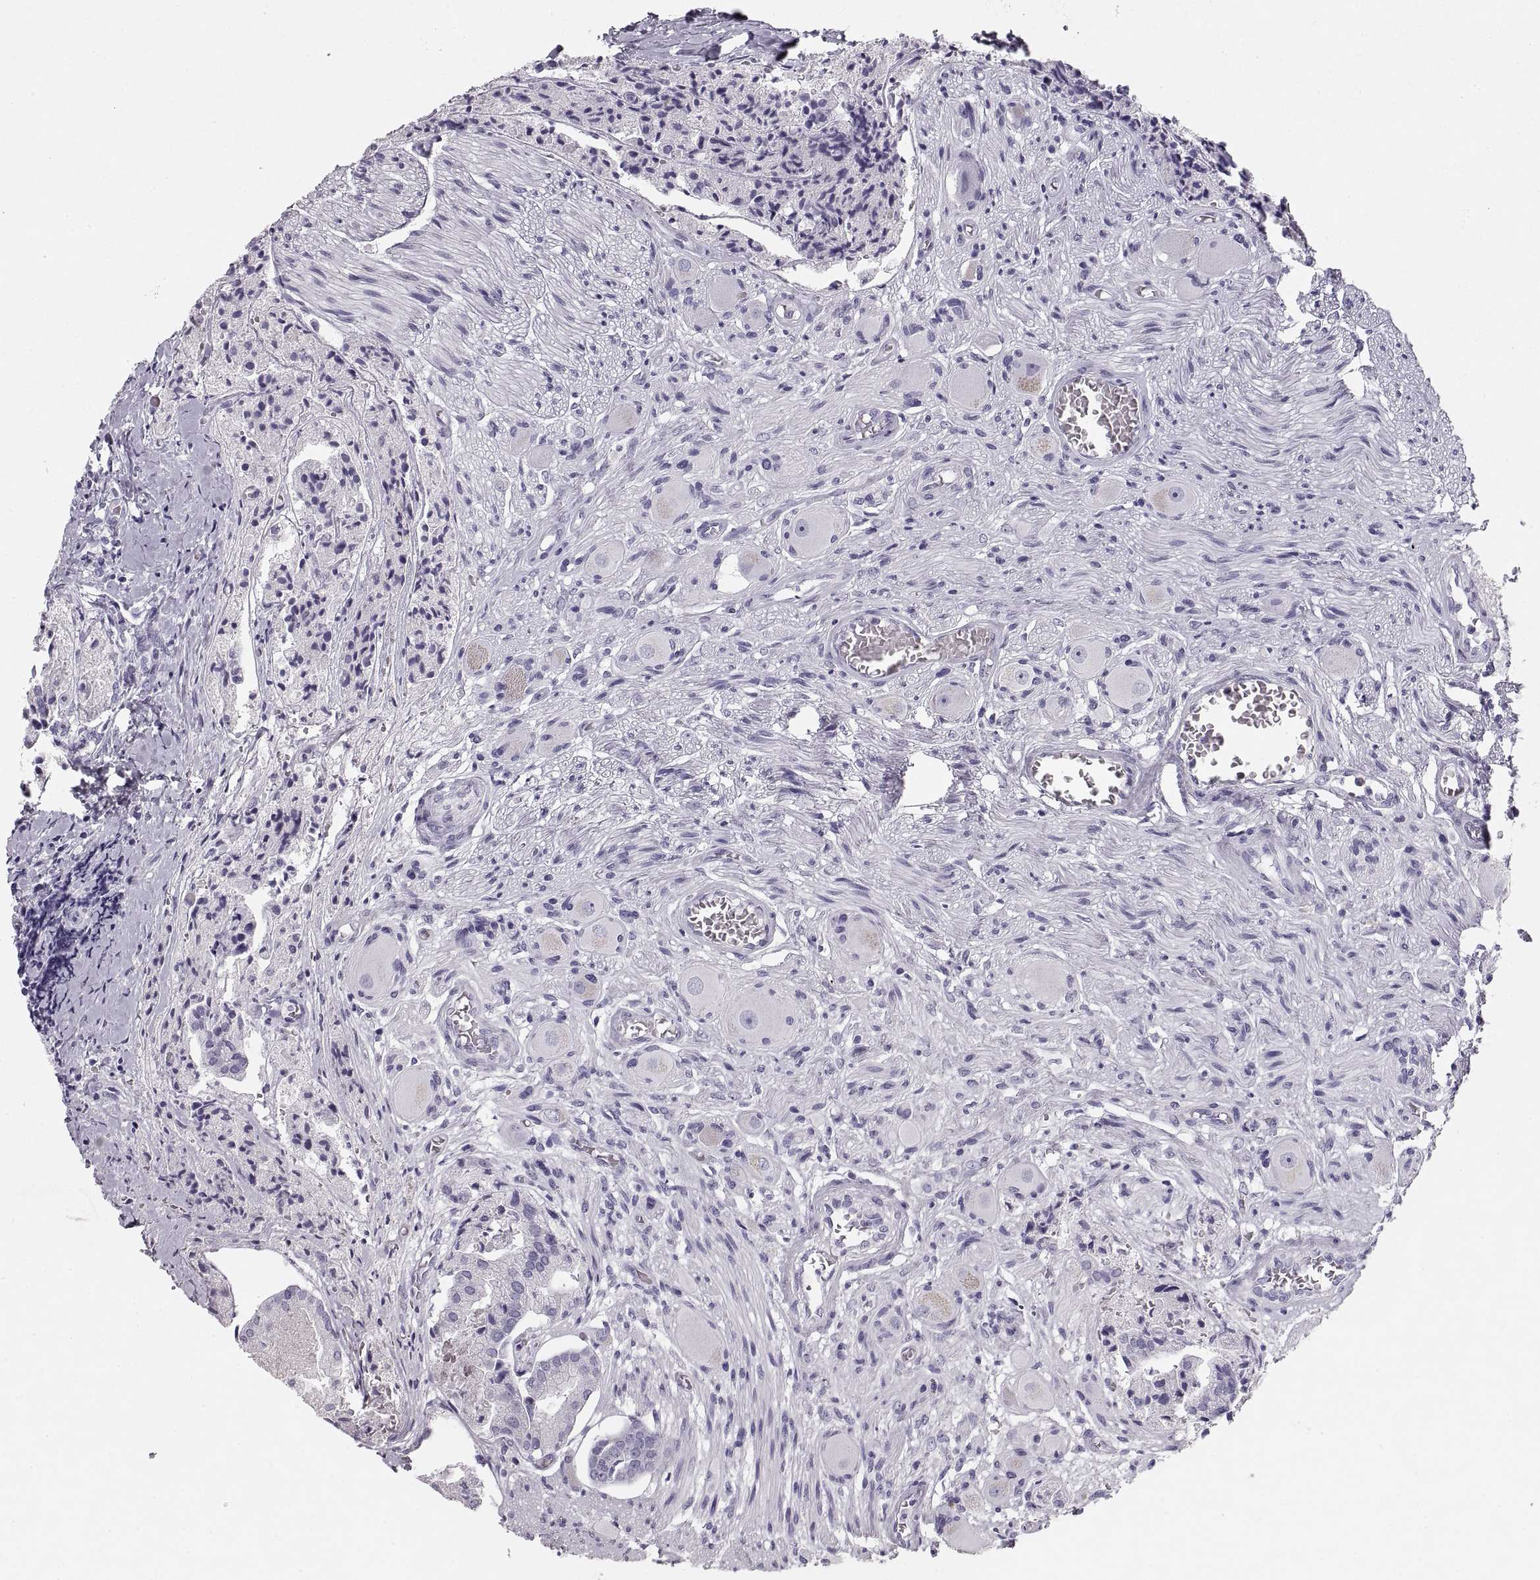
{"staining": {"intensity": "negative", "quantity": "none", "location": "none"}, "tissue": "prostate cancer", "cell_type": "Tumor cells", "image_type": "cancer", "snomed": [{"axis": "morphology", "description": "Adenocarcinoma, NOS"}, {"axis": "topography", "description": "Prostate and seminal vesicle, NOS"}, {"axis": "topography", "description": "Prostate"}], "caption": "The image shows no significant staining in tumor cells of adenocarcinoma (prostate).", "gene": "CRYAA", "patient": {"sex": "male", "age": 44}}